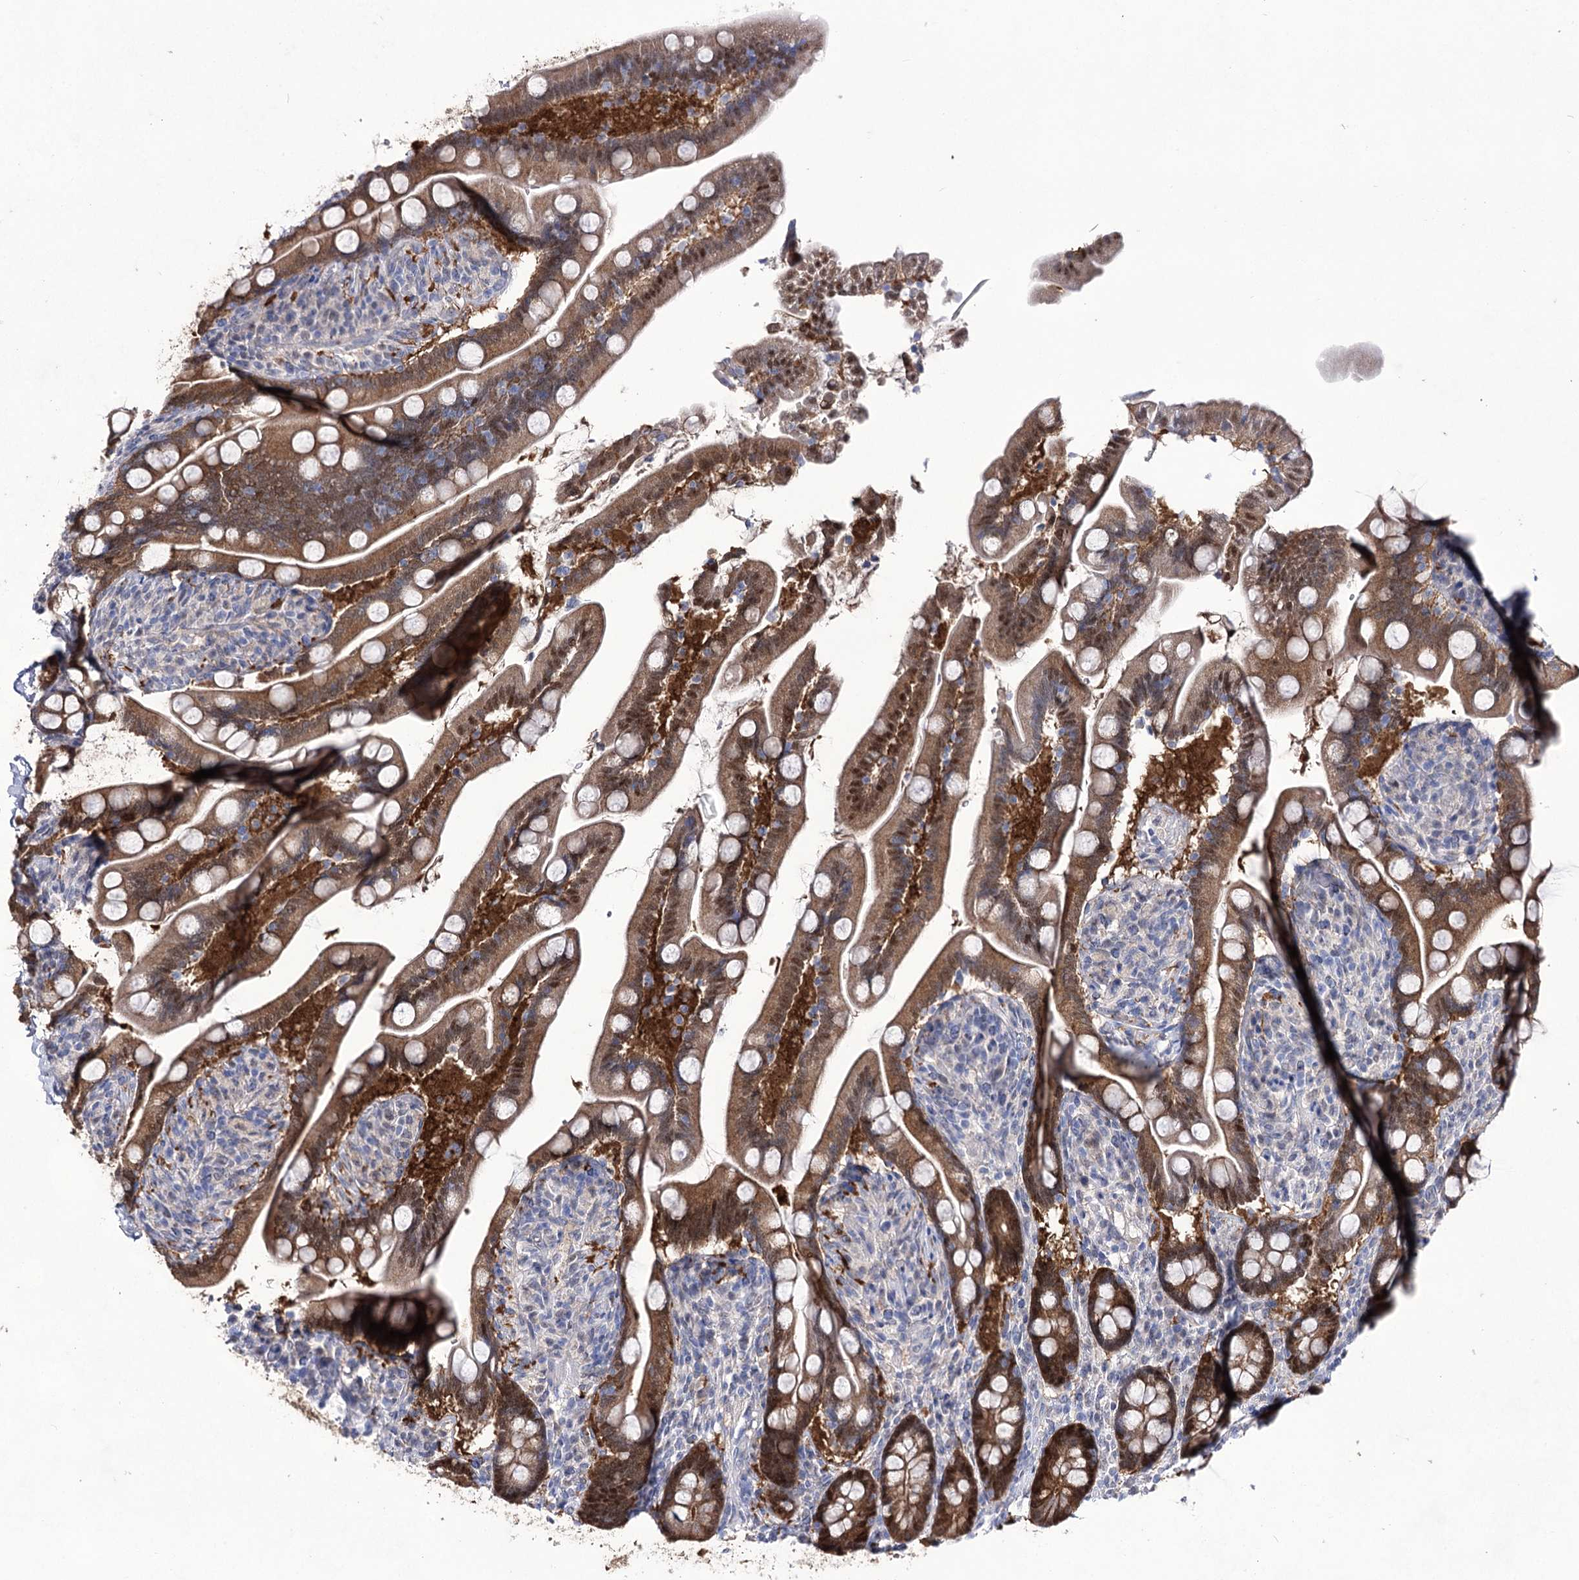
{"staining": {"intensity": "moderate", "quantity": ">75%", "location": "cytoplasmic/membranous,nuclear"}, "tissue": "small intestine", "cell_type": "Glandular cells", "image_type": "normal", "snomed": [{"axis": "morphology", "description": "Normal tissue, NOS"}, {"axis": "topography", "description": "Small intestine"}], "caption": "The histopathology image reveals immunohistochemical staining of unremarkable small intestine. There is moderate cytoplasmic/membranous,nuclear expression is identified in approximately >75% of glandular cells. (IHC, brightfield microscopy, high magnification).", "gene": "UGDH", "patient": {"sex": "female", "age": 64}}